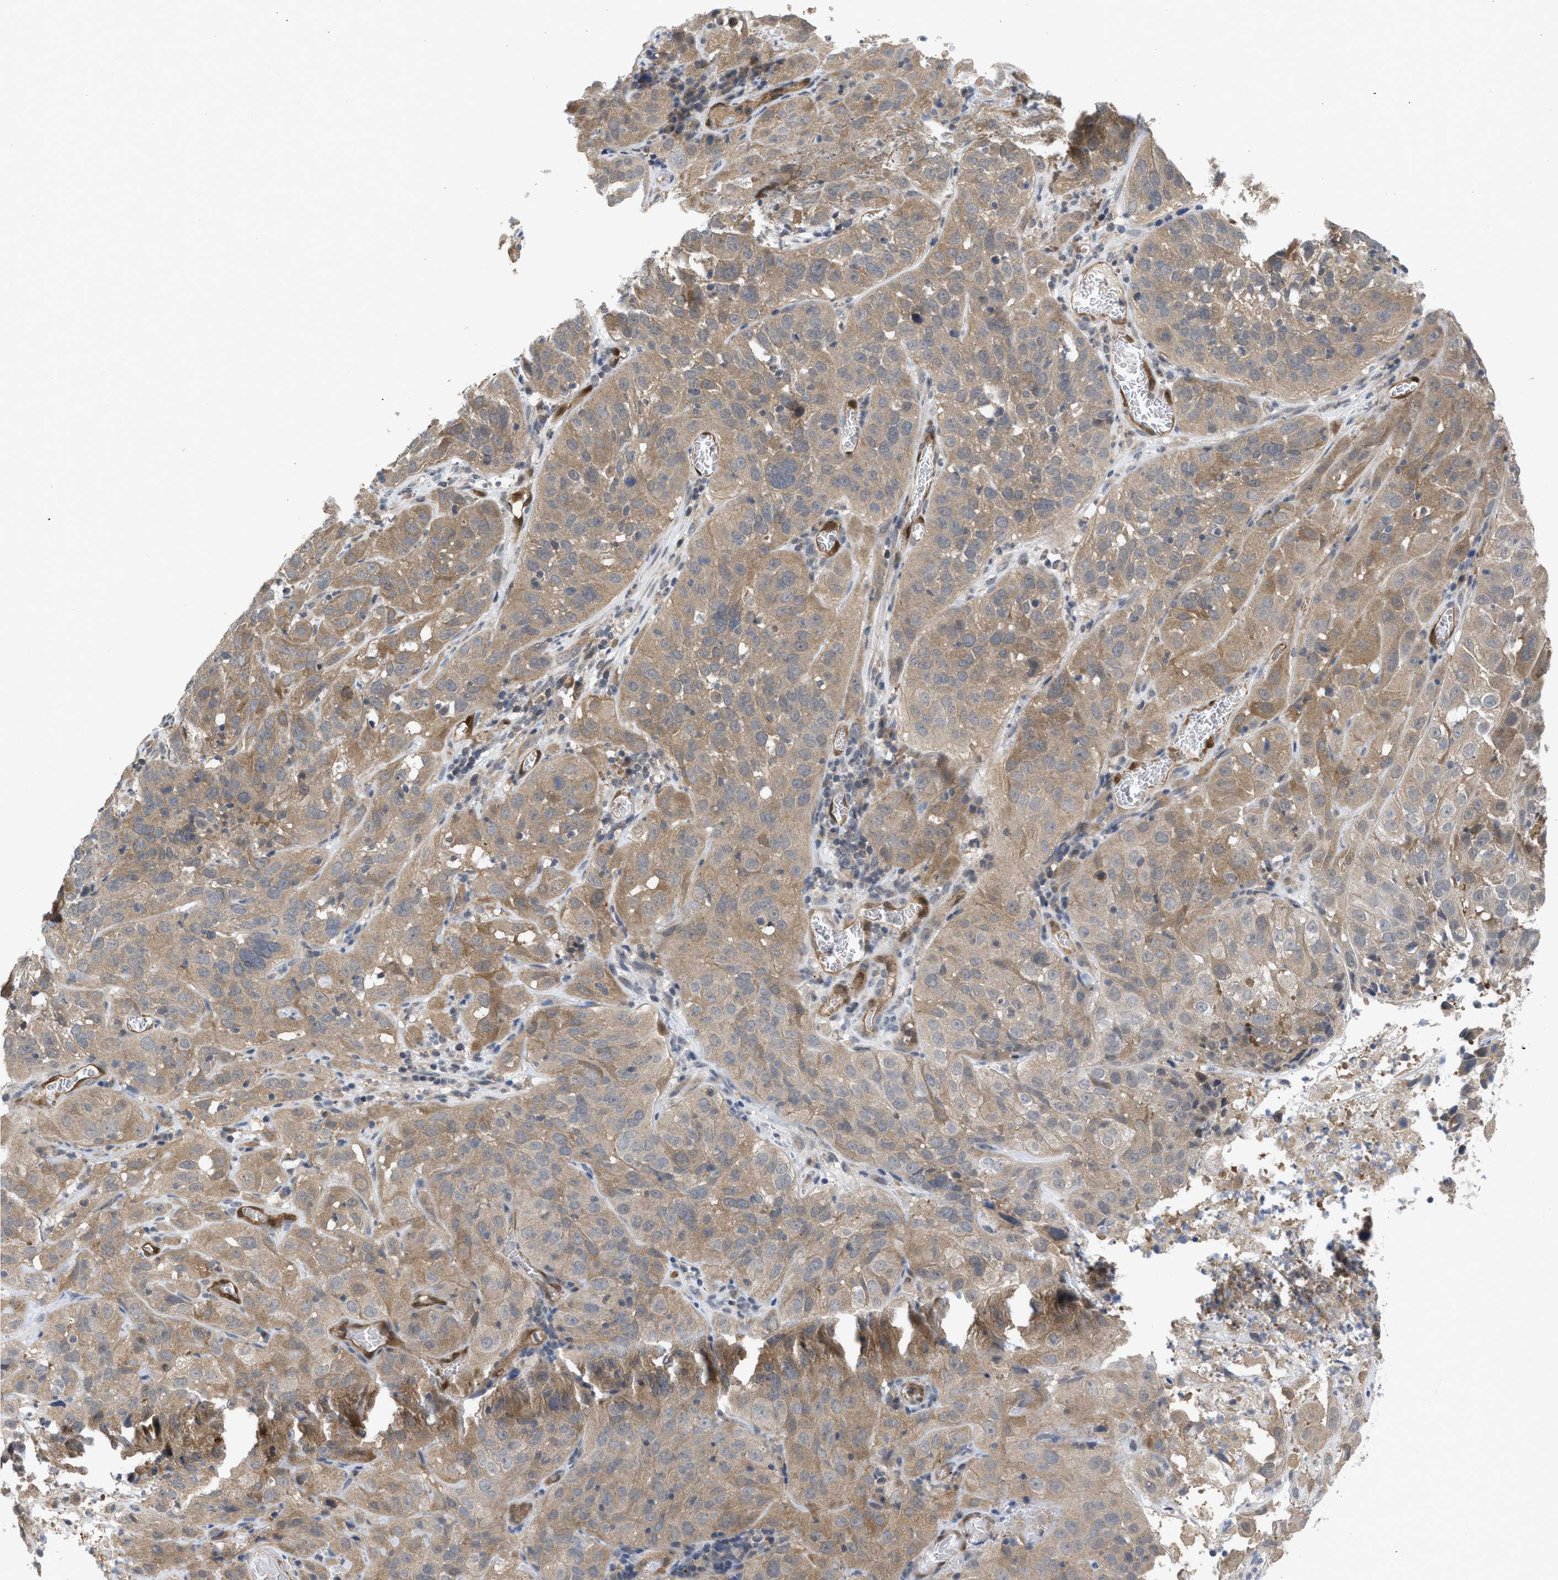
{"staining": {"intensity": "moderate", "quantity": ">75%", "location": "cytoplasmic/membranous"}, "tissue": "cervical cancer", "cell_type": "Tumor cells", "image_type": "cancer", "snomed": [{"axis": "morphology", "description": "Squamous cell carcinoma, NOS"}, {"axis": "topography", "description": "Cervix"}], "caption": "DAB immunohistochemical staining of human squamous cell carcinoma (cervical) reveals moderate cytoplasmic/membranous protein expression in approximately >75% of tumor cells. The protein of interest is shown in brown color, while the nuclei are stained blue.", "gene": "LDAF1", "patient": {"sex": "female", "age": 32}}